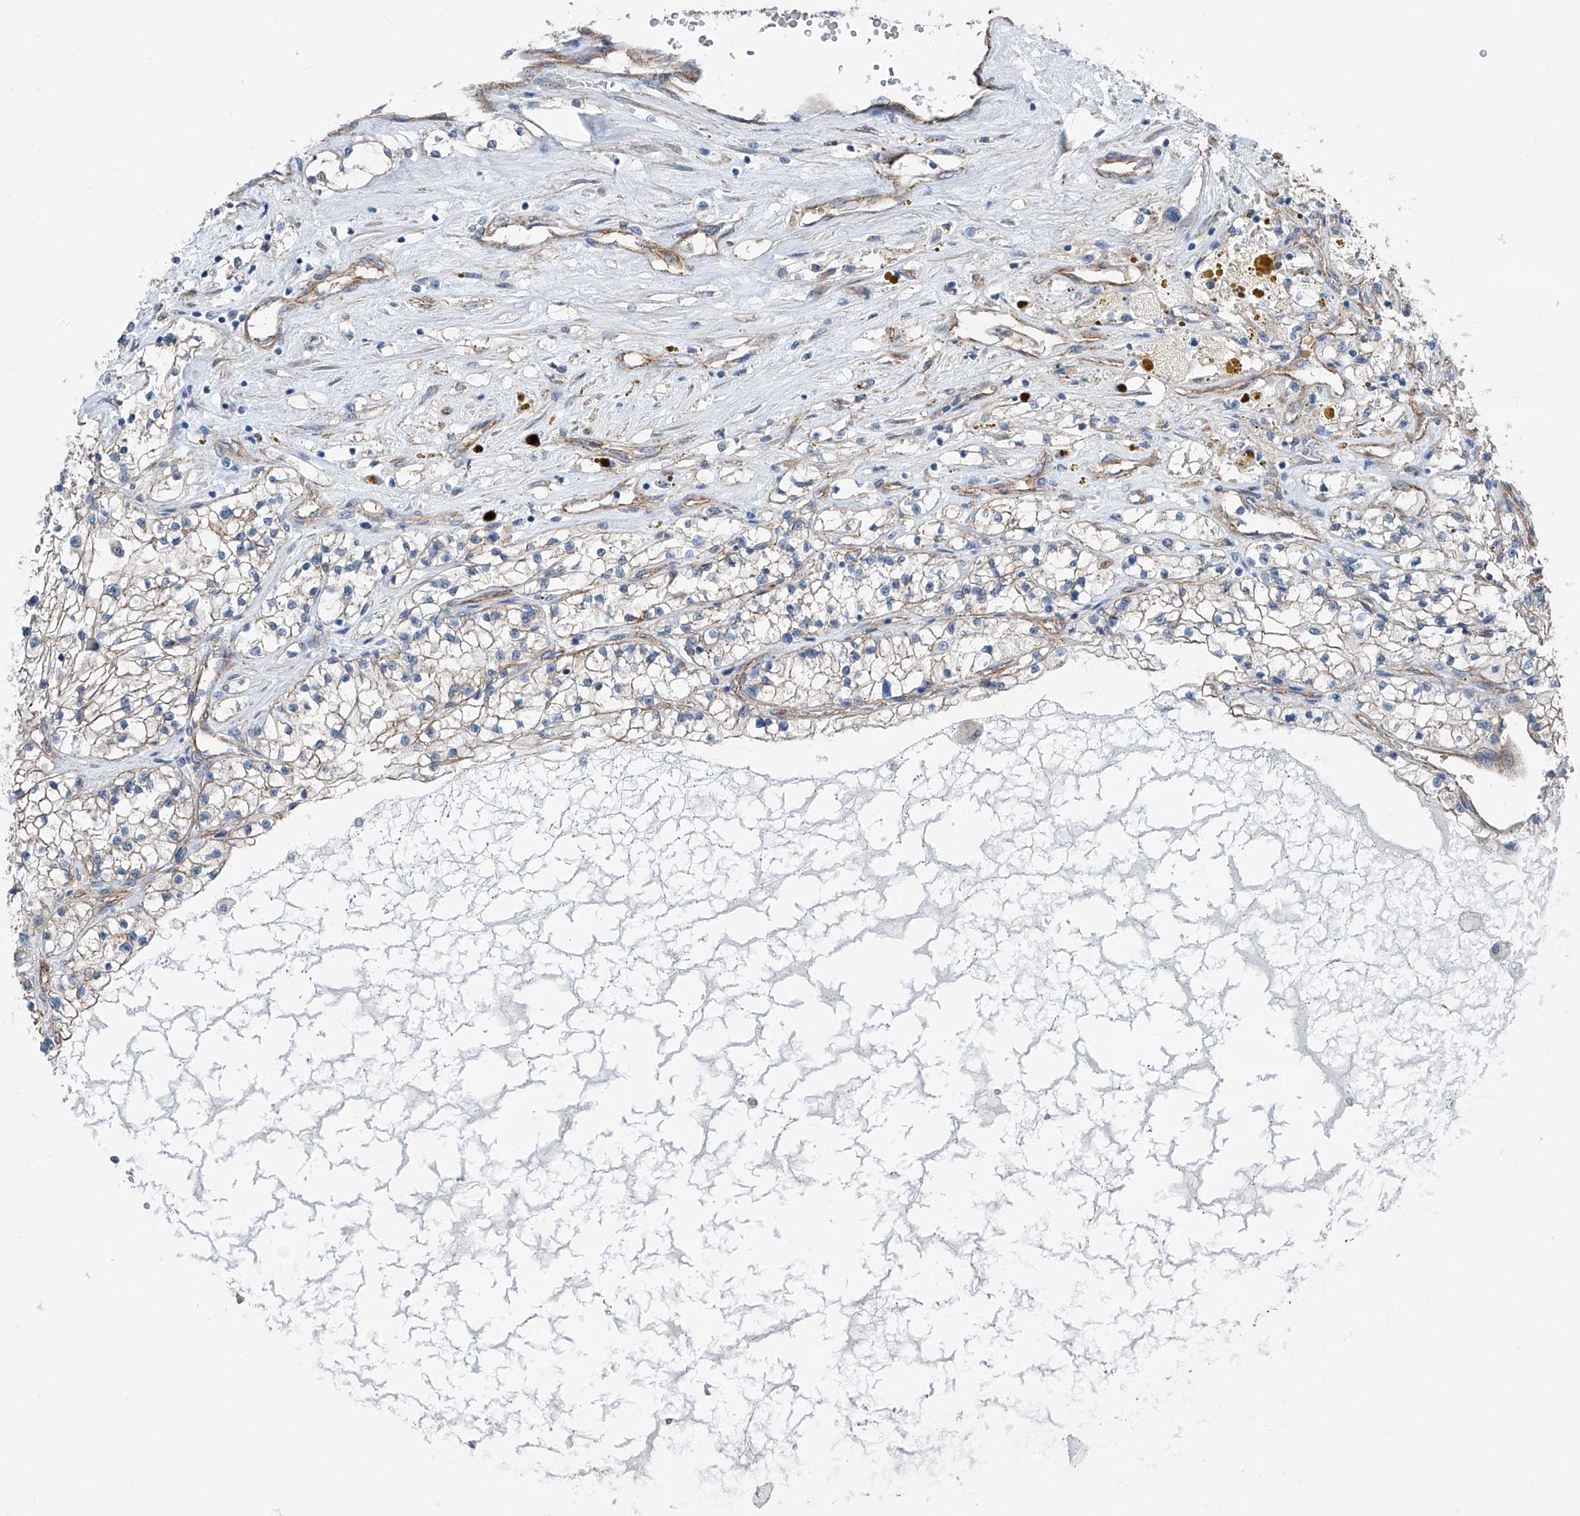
{"staining": {"intensity": "weak", "quantity": ">75%", "location": "cytoplasmic/membranous"}, "tissue": "renal cancer", "cell_type": "Tumor cells", "image_type": "cancer", "snomed": [{"axis": "morphology", "description": "Normal tissue, NOS"}, {"axis": "morphology", "description": "Adenocarcinoma, NOS"}, {"axis": "topography", "description": "Kidney"}], "caption": "A brown stain labels weak cytoplasmic/membranous positivity of a protein in human renal adenocarcinoma tumor cells. (DAB = brown stain, brightfield microscopy at high magnification).", "gene": "THEMIS2", "patient": {"sex": "male", "age": 68}}